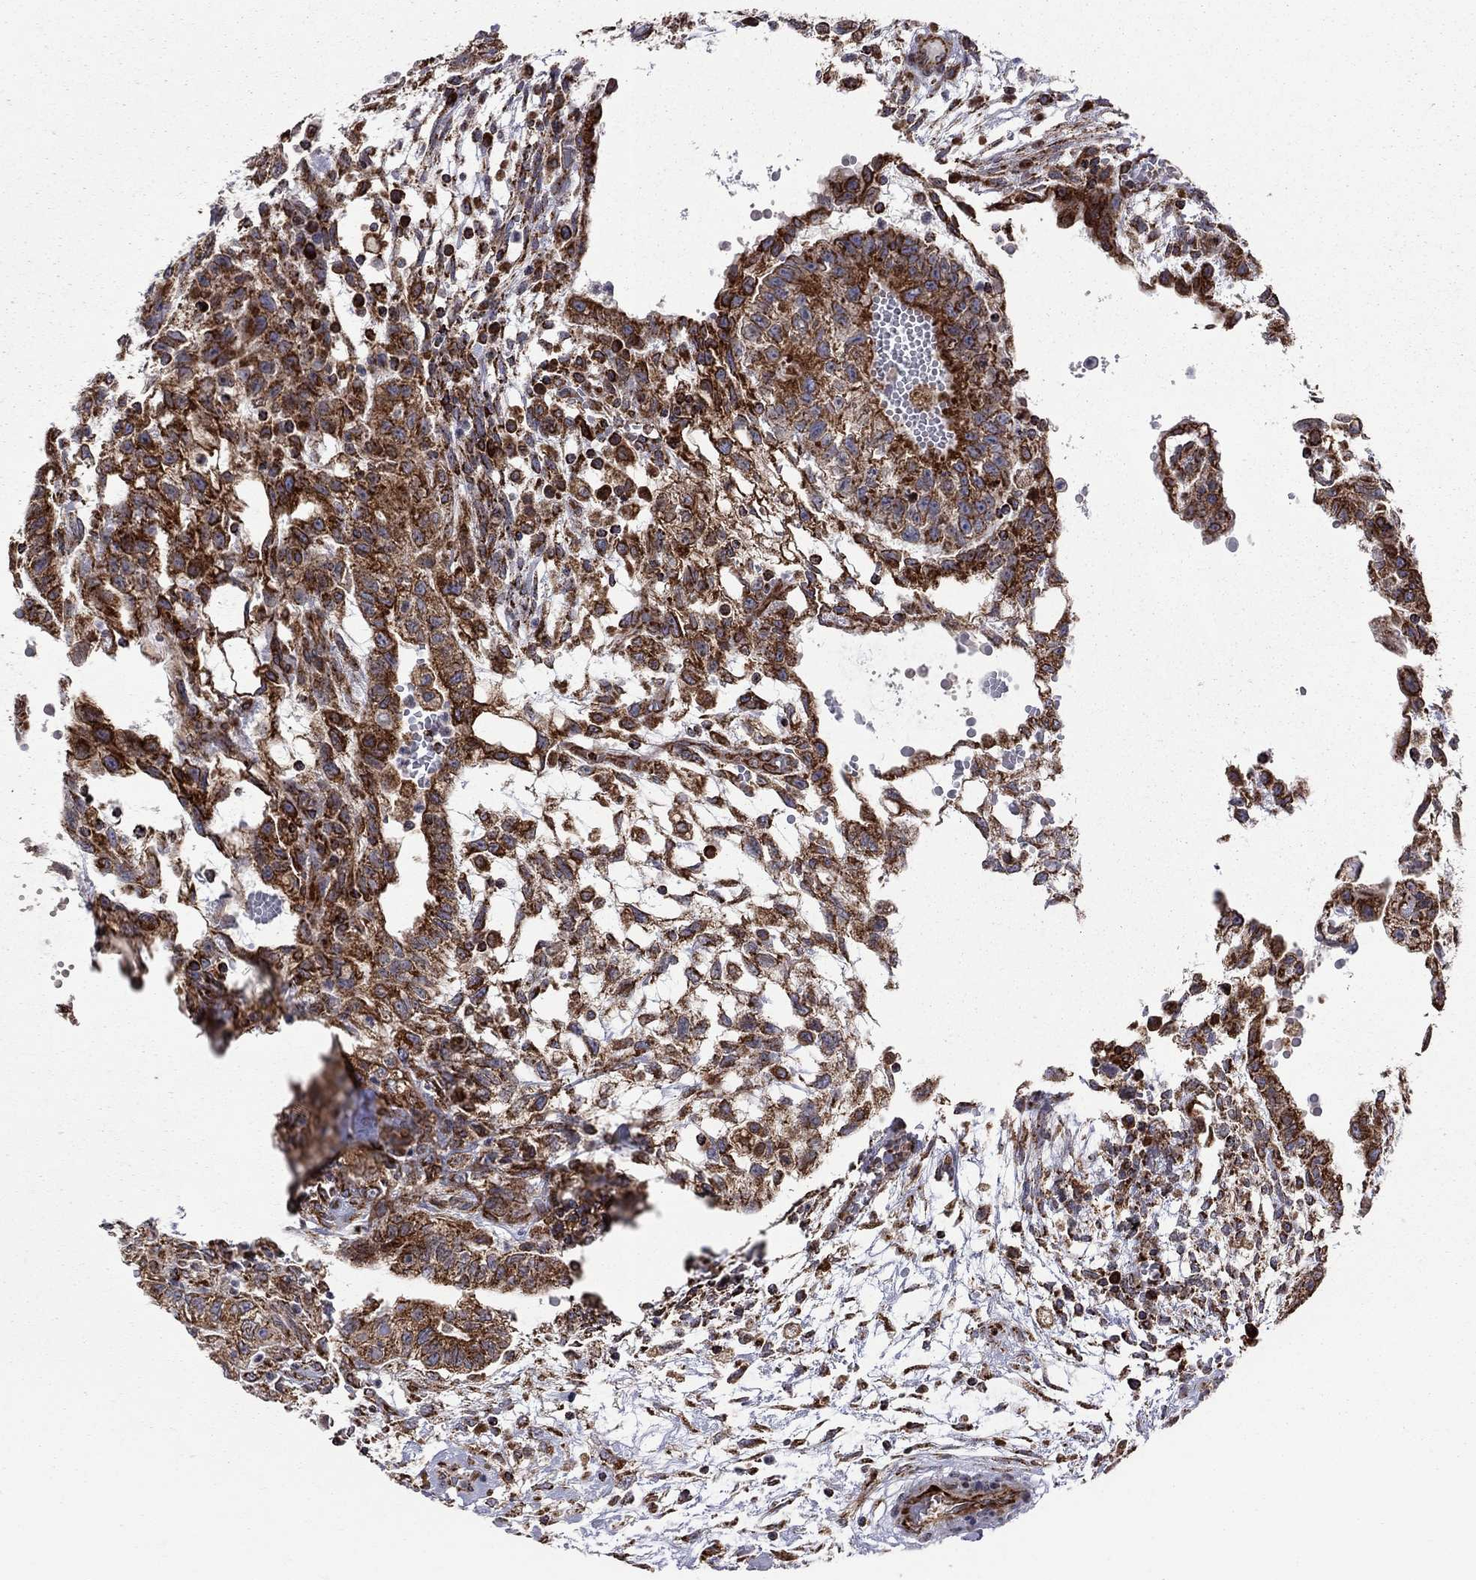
{"staining": {"intensity": "strong", "quantity": ">75%", "location": "cytoplasmic/membranous"}, "tissue": "testis cancer", "cell_type": "Tumor cells", "image_type": "cancer", "snomed": [{"axis": "morphology", "description": "Carcinoma, Embryonal, NOS"}, {"axis": "topography", "description": "Testis"}], "caption": "Testis cancer tissue exhibits strong cytoplasmic/membranous expression in approximately >75% of tumor cells Nuclei are stained in blue.", "gene": "CLPTM1", "patient": {"sex": "male", "age": 32}}